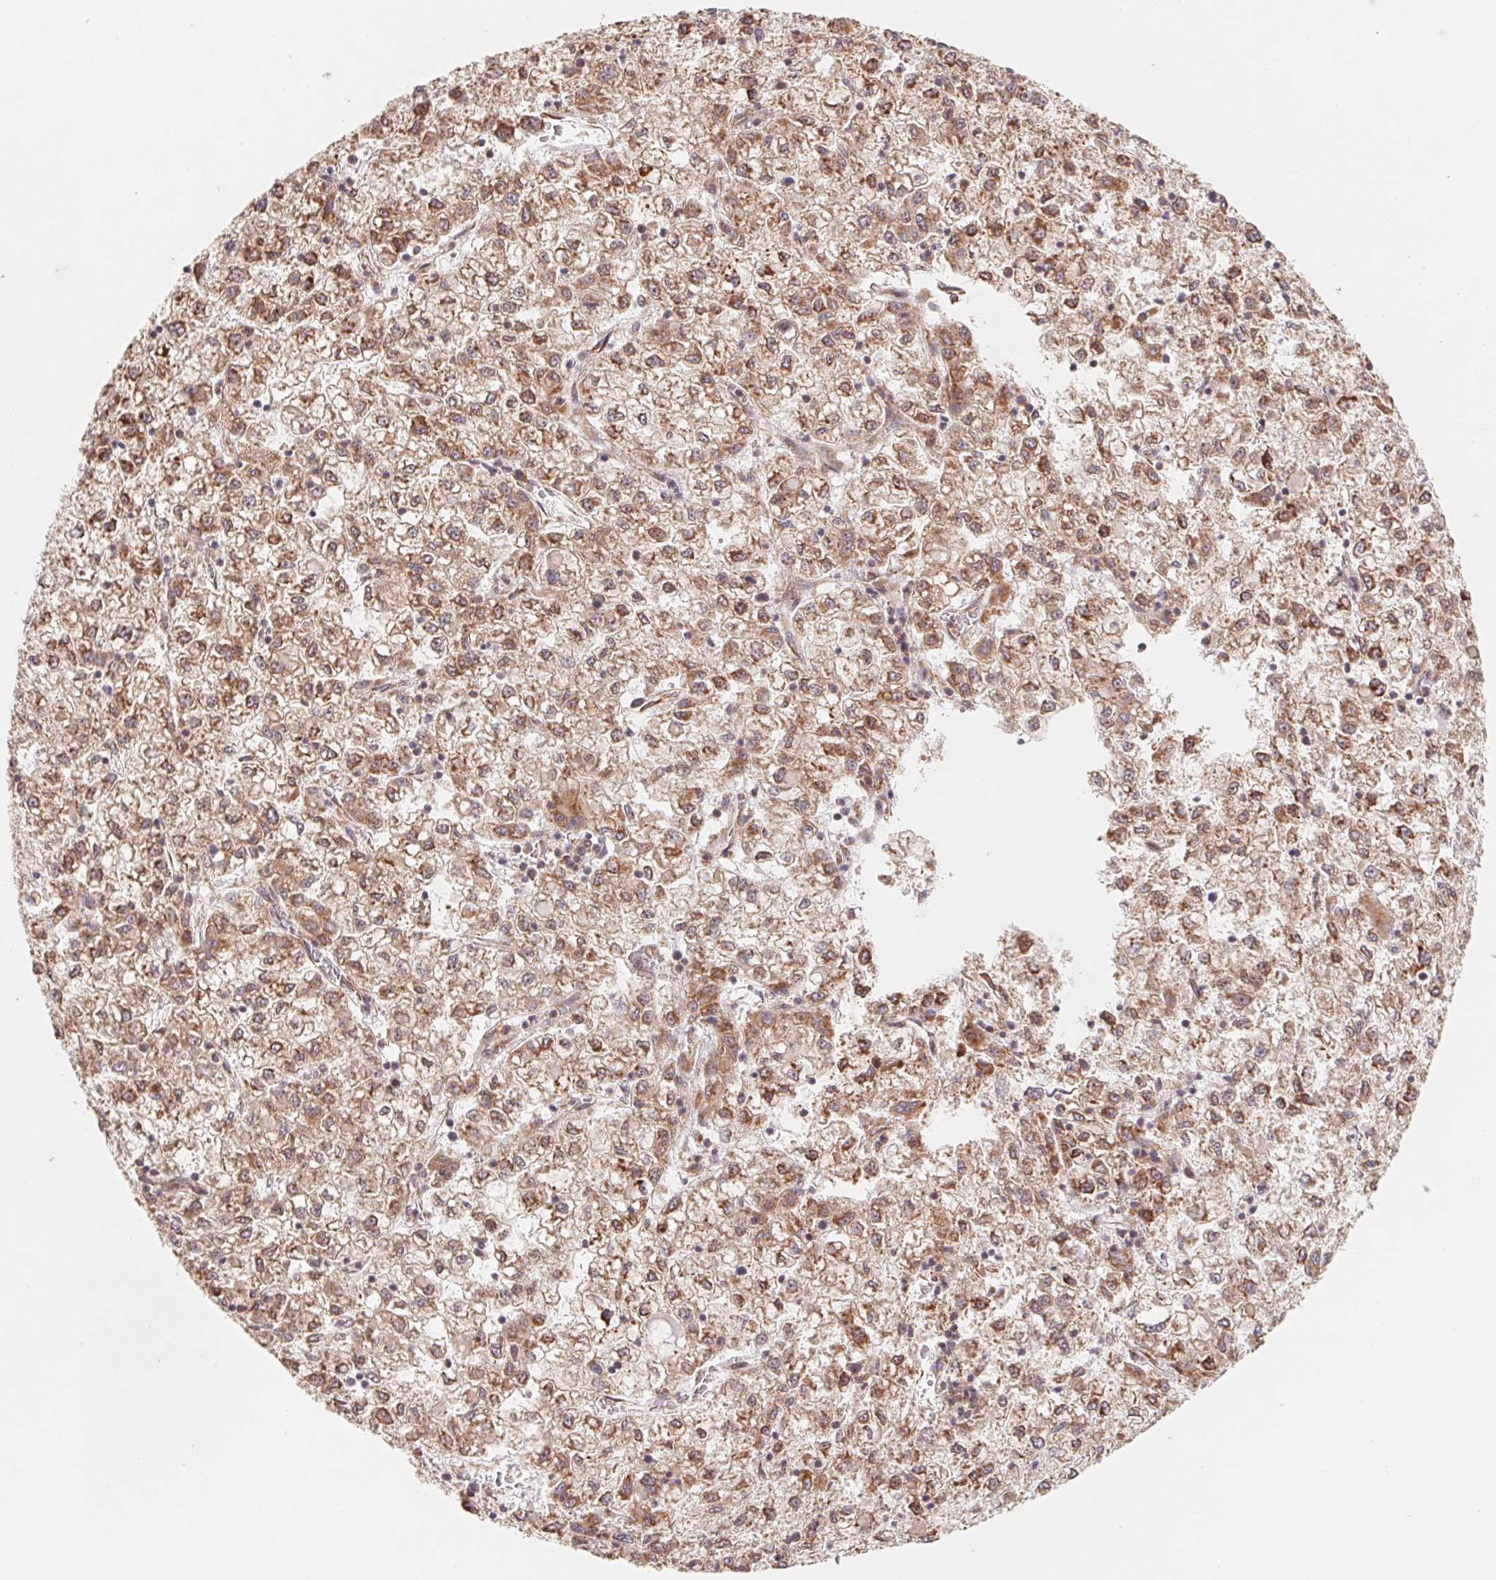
{"staining": {"intensity": "moderate", "quantity": ">75%", "location": "cytoplasmic/membranous"}, "tissue": "liver cancer", "cell_type": "Tumor cells", "image_type": "cancer", "snomed": [{"axis": "morphology", "description": "Carcinoma, Hepatocellular, NOS"}, {"axis": "topography", "description": "Liver"}], "caption": "Human hepatocellular carcinoma (liver) stained with a protein marker displays moderate staining in tumor cells.", "gene": "RPL27A", "patient": {"sex": "male", "age": 40}}